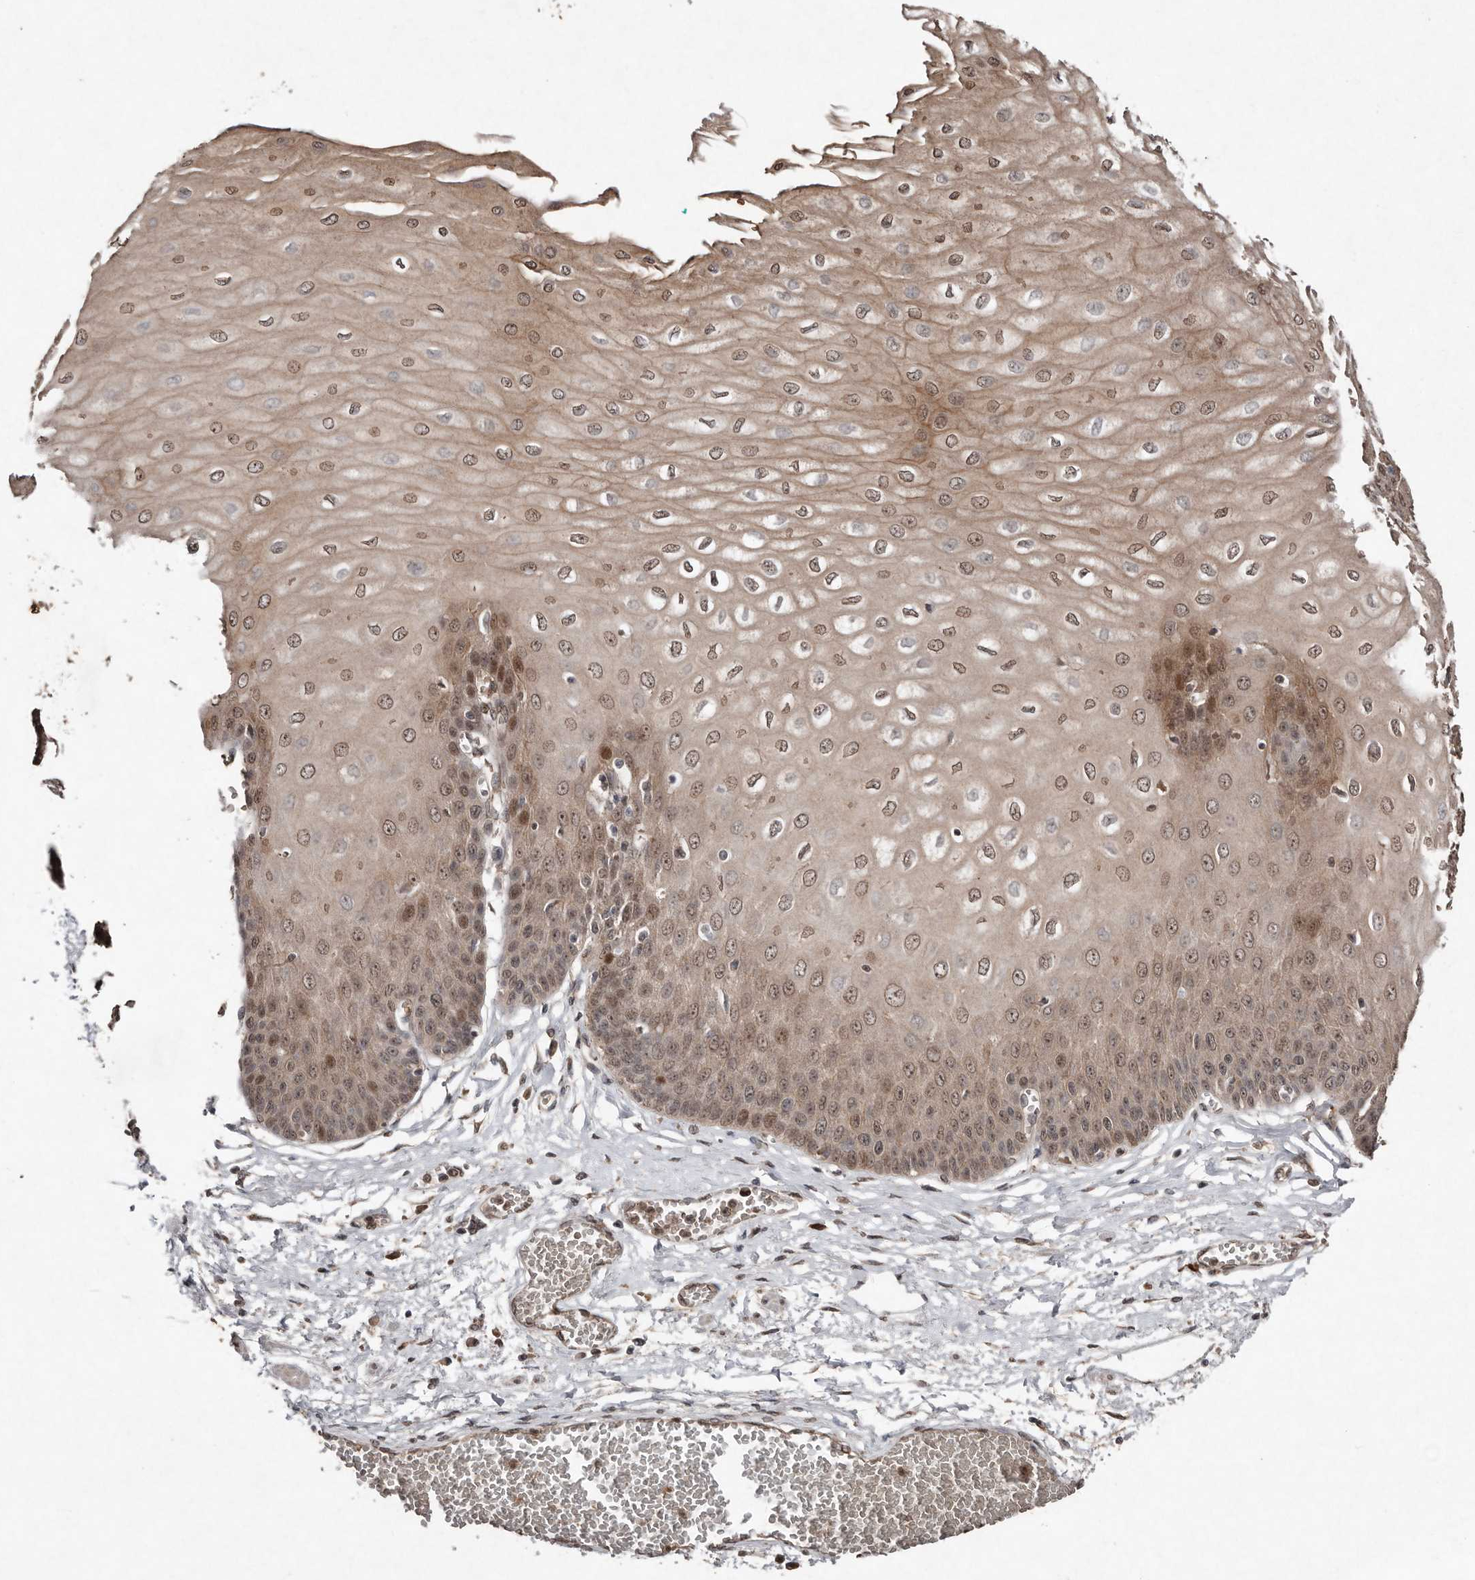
{"staining": {"intensity": "moderate", "quantity": ">75%", "location": "cytoplasmic/membranous,nuclear"}, "tissue": "esophagus", "cell_type": "Squamous epithelial cells", "image_type": "normal", "snomed": [{"axis": "morphology", "description": "Normal tissue, NOS"}, {"axis": "topography", "description": "Esophagus"}], "caption": "DAB (3,3'-diaminobenzidine) immunohistochemical staining of unremarkable human esophagus demonstrates moderate cytoplasmic/membranous,nuclear protein expression in about >75% of squamous epithelial cells.", "gene": "DIP2C", "patient": {"sex": "male", "age": 60}}